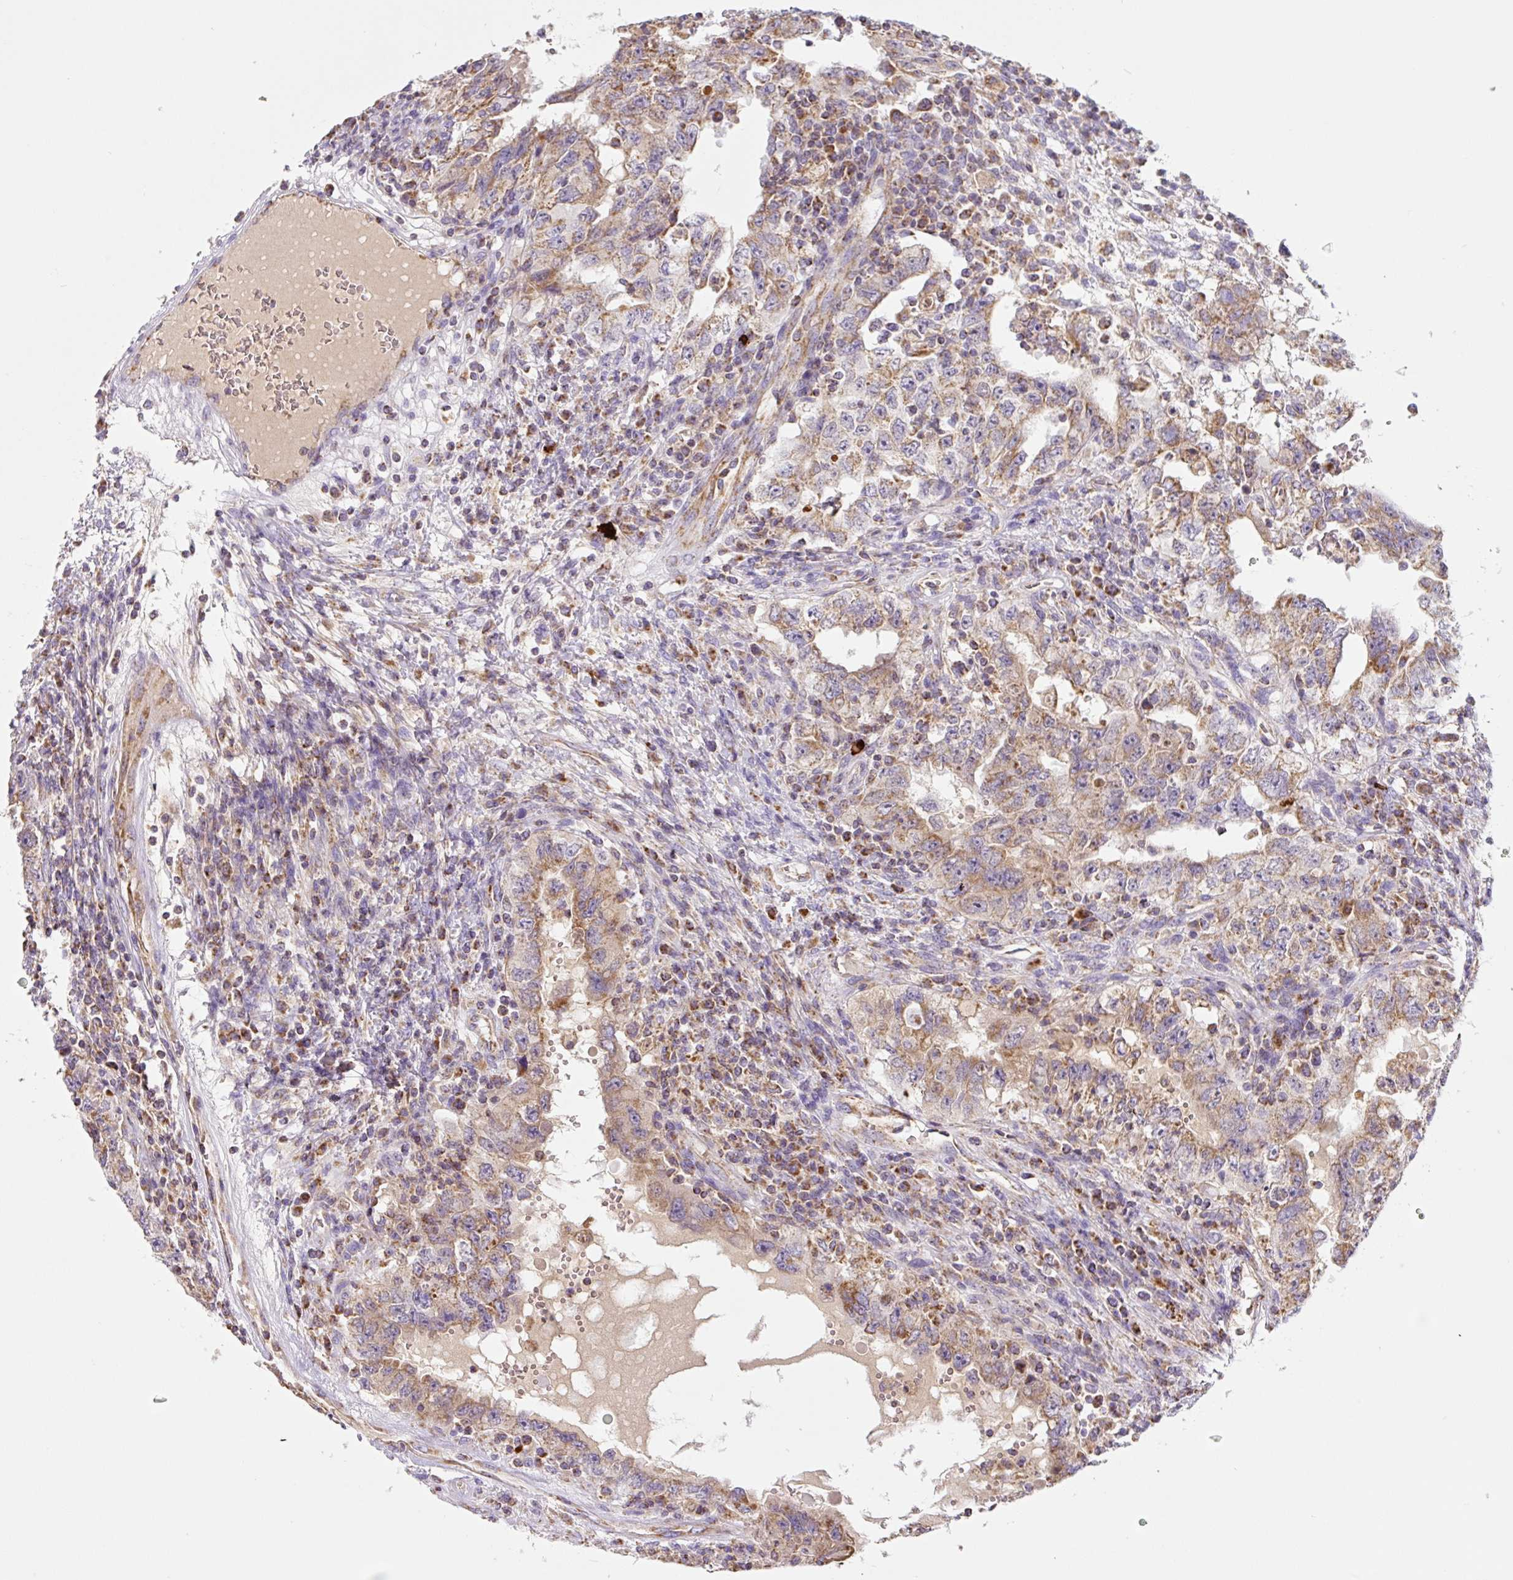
{"staining": {"intensity": "moderate", "quantity": ">75%", "location": "cytoplasmic/membranous"}, "tissue": "testis cancer", "cell_type": "Tumor cells", "image_type": "cancer", "snomed": [{"axis": "morphology", "description": "Carcinoma, Embryonal, NOS"}, {"axis": "topography", "description": "Testis"}], "caption": "Tumor cells reveal medium levels of moderate cytoplasmic/membranous positivity in about >75% of cells in human testis embryonal carcinoma.", "gene": "MT-CO2", "patient": {"sex": "male", "age": 26}}